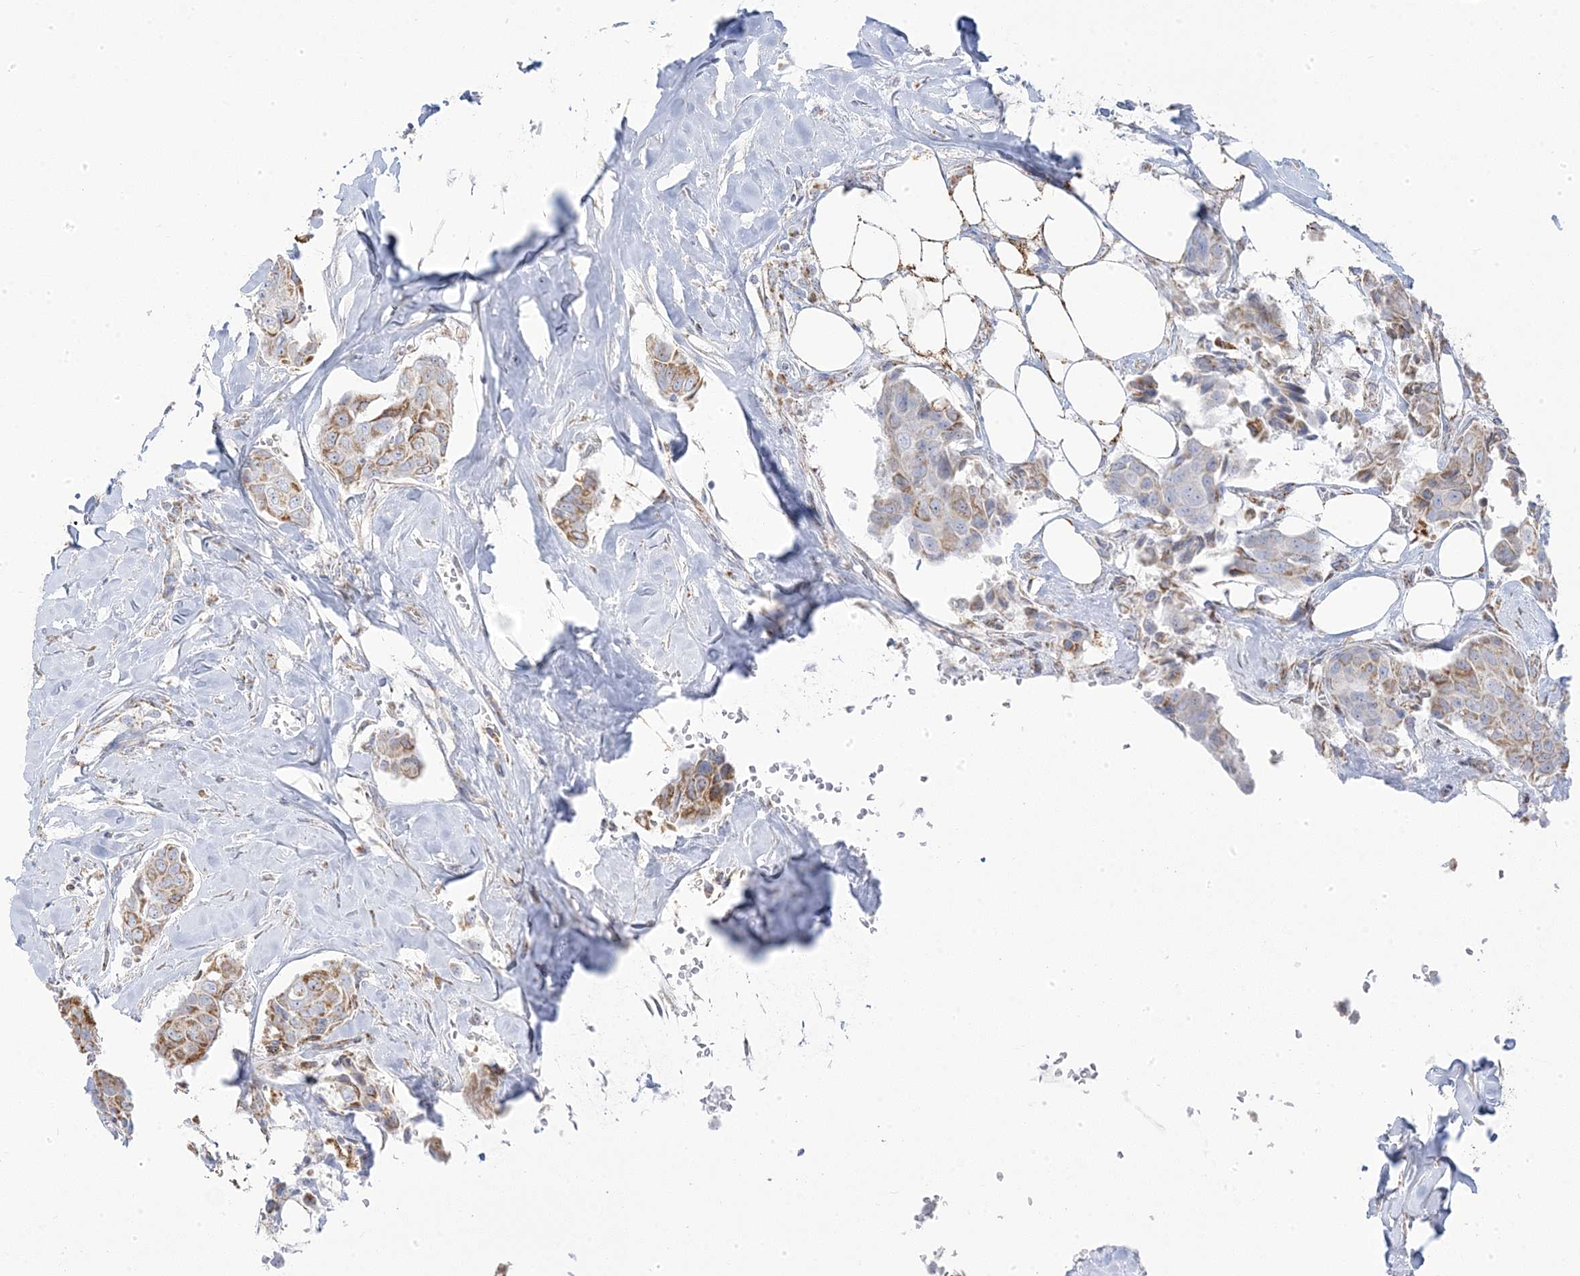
{"staining": {"intensity": "moderate", "quantity": "25%-75%", "location": "cytoplasmic/membranous"}, "tissue": "breast cancer", "cell_type": "Tumor cells", "image_type": "cancer", "snomed": [{"axis": "morphology", "description": "Duct carcinoma"}, {"axis": "topography", "description": "Breast"}], "caption": "This is a histology image of IHC staining of infiltrating ductal carcinoma (breast), which shows moderate expression in the cytoplasmic/membranous of tumor cells.", "gene": "PCCB", "patient": {"sex": "female", "age": 80}}